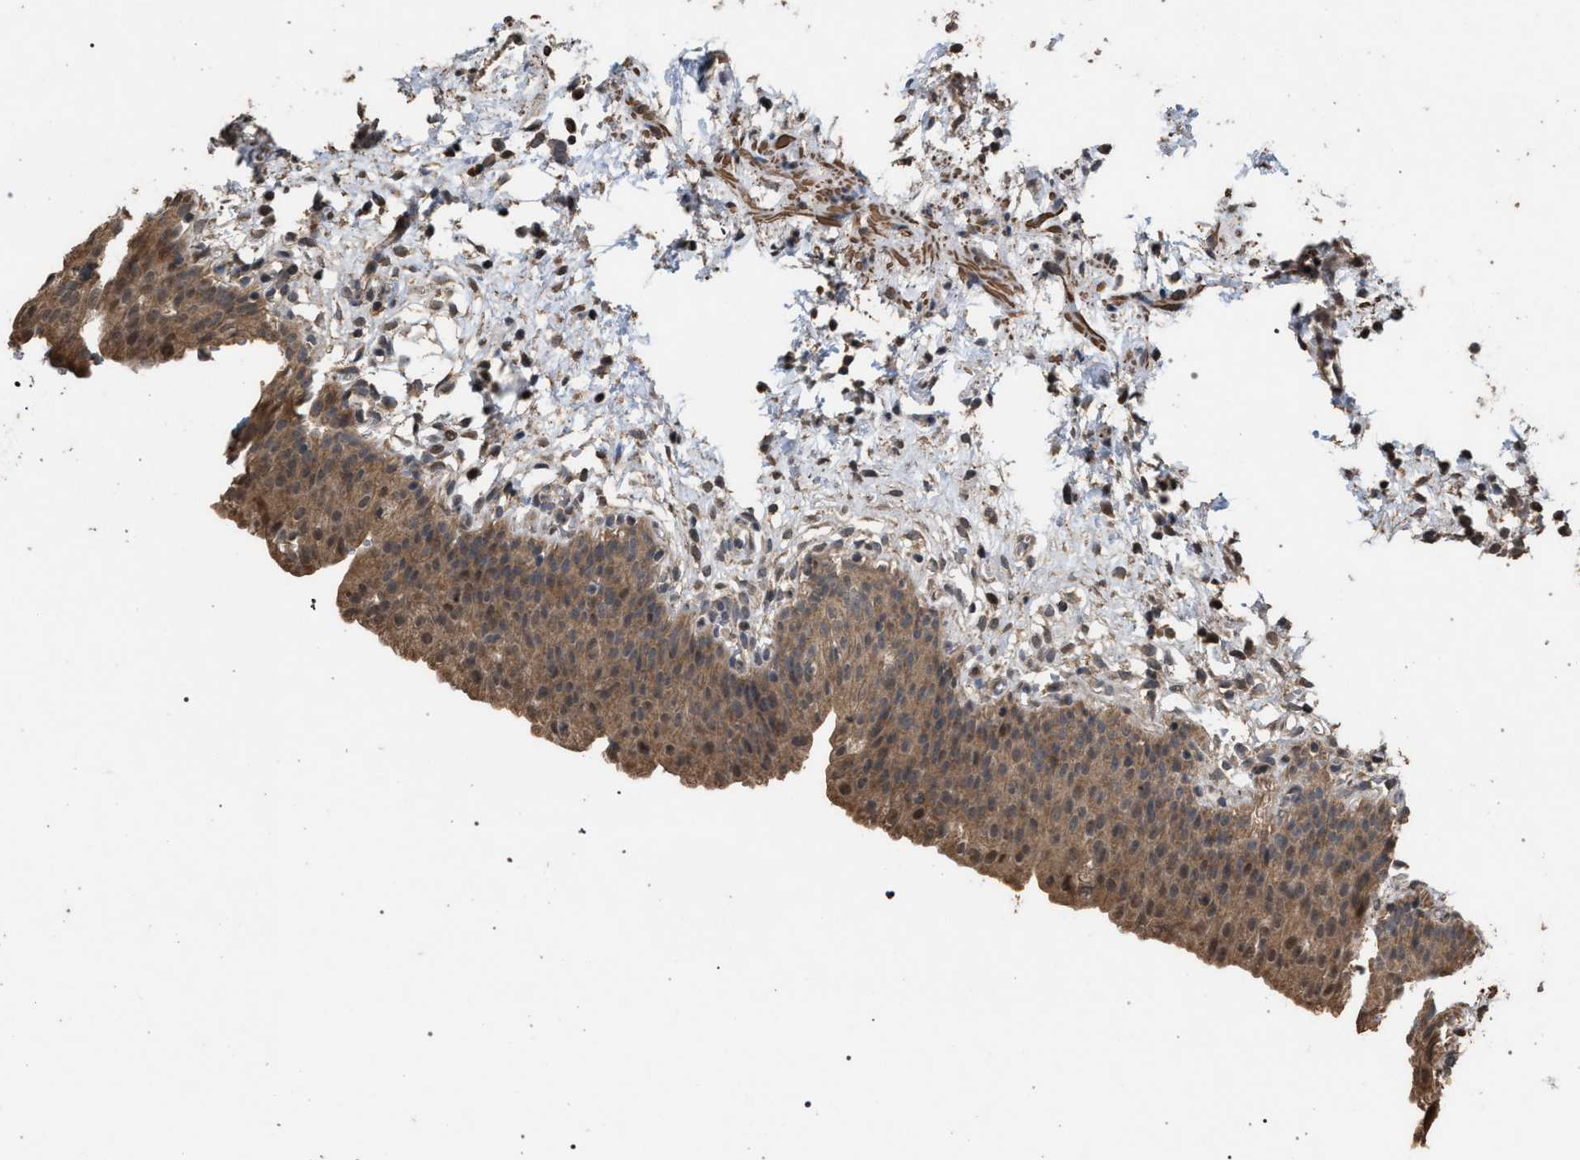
{"staining": {"intensity": "moderate", "quantity": ">75%", "location": "cytoplasmic/membranous"}, "tissue": "urinary bladder", "cell_type": "Urothelial cells", "image_type": "normal", "snomed": [{"axis": "morphology", "description": "Normal tissue, NOS"}, {"axis": "topography", "description": "Urinary bladder"}], "caption": "A medium amount of moderate cytoplasmic/membranous positivity is appreciated in about >75% of urothelial cells in normal urinary bladder. (Stains: DAB in brown, nuclei in blue, Microscopy: brightfield microscopy at high magnification).", "gene": "NAA35", "patient": {"sex": "male", "age": 37}}